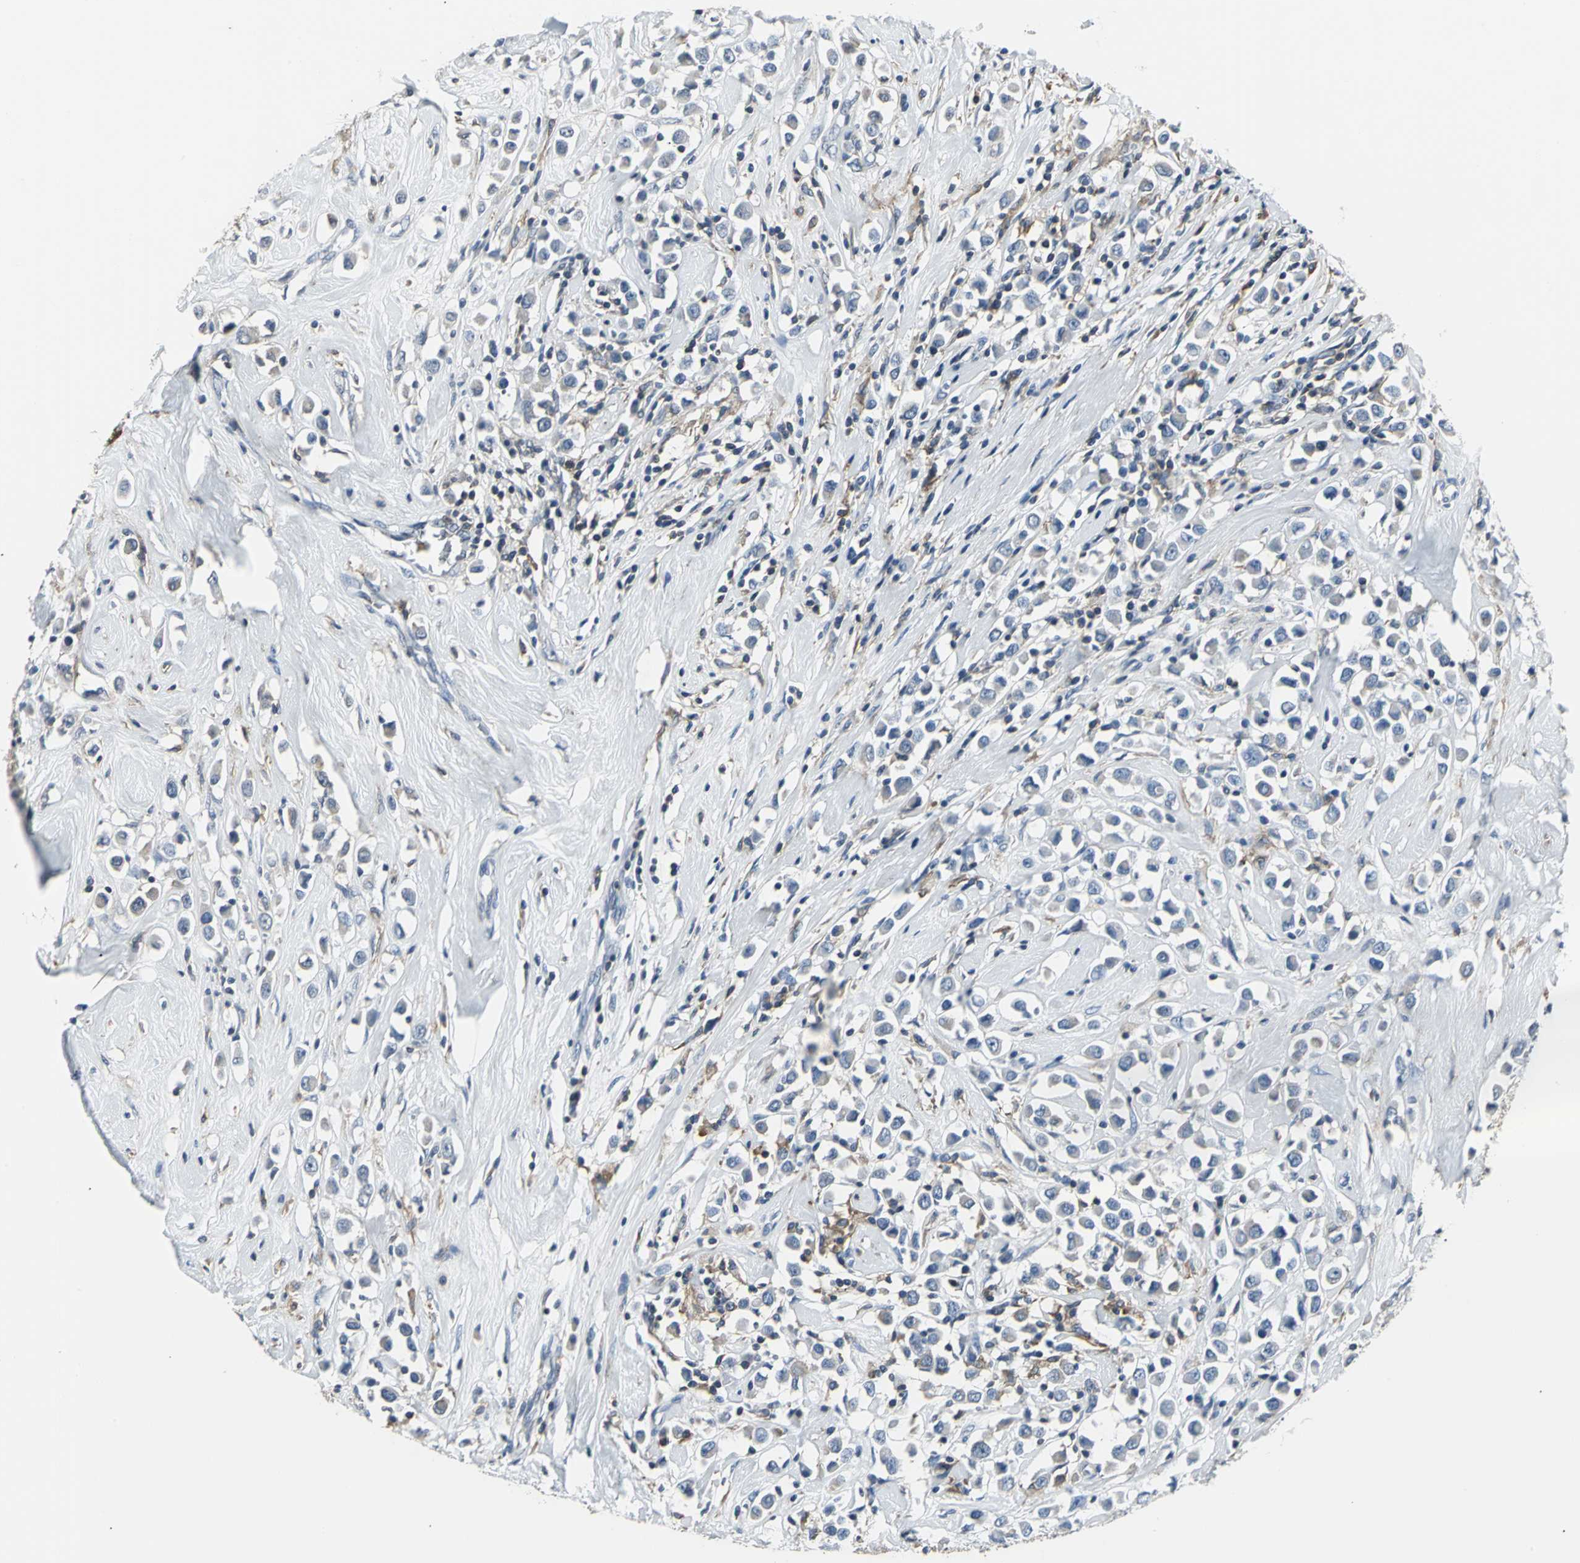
{"staining": {"intensity": "weak", "quantity": "25%-75%", "location": "cytoplasmic/membranous"}, "tissue": "breast cancer", "cell_type": "Tumor cells", "image_type": "cancer", "snomed": [{"axis": "morphology", "description": "Duct carcinoma"}, {"axis": "topography", "description": "Breast"}], "caption": "A high-resolution micrograph shows immunohistochemistry staining of intraductal carcinoma (breast), which shows weak cytoplasmic/membranous expression in about 25%-75% of tumor cells. Ihc stains the protein of interest in brown and the nuclei are stained blue.", "gene": "IQGAP2", "patient": {"sex": "female", "age": 61}}